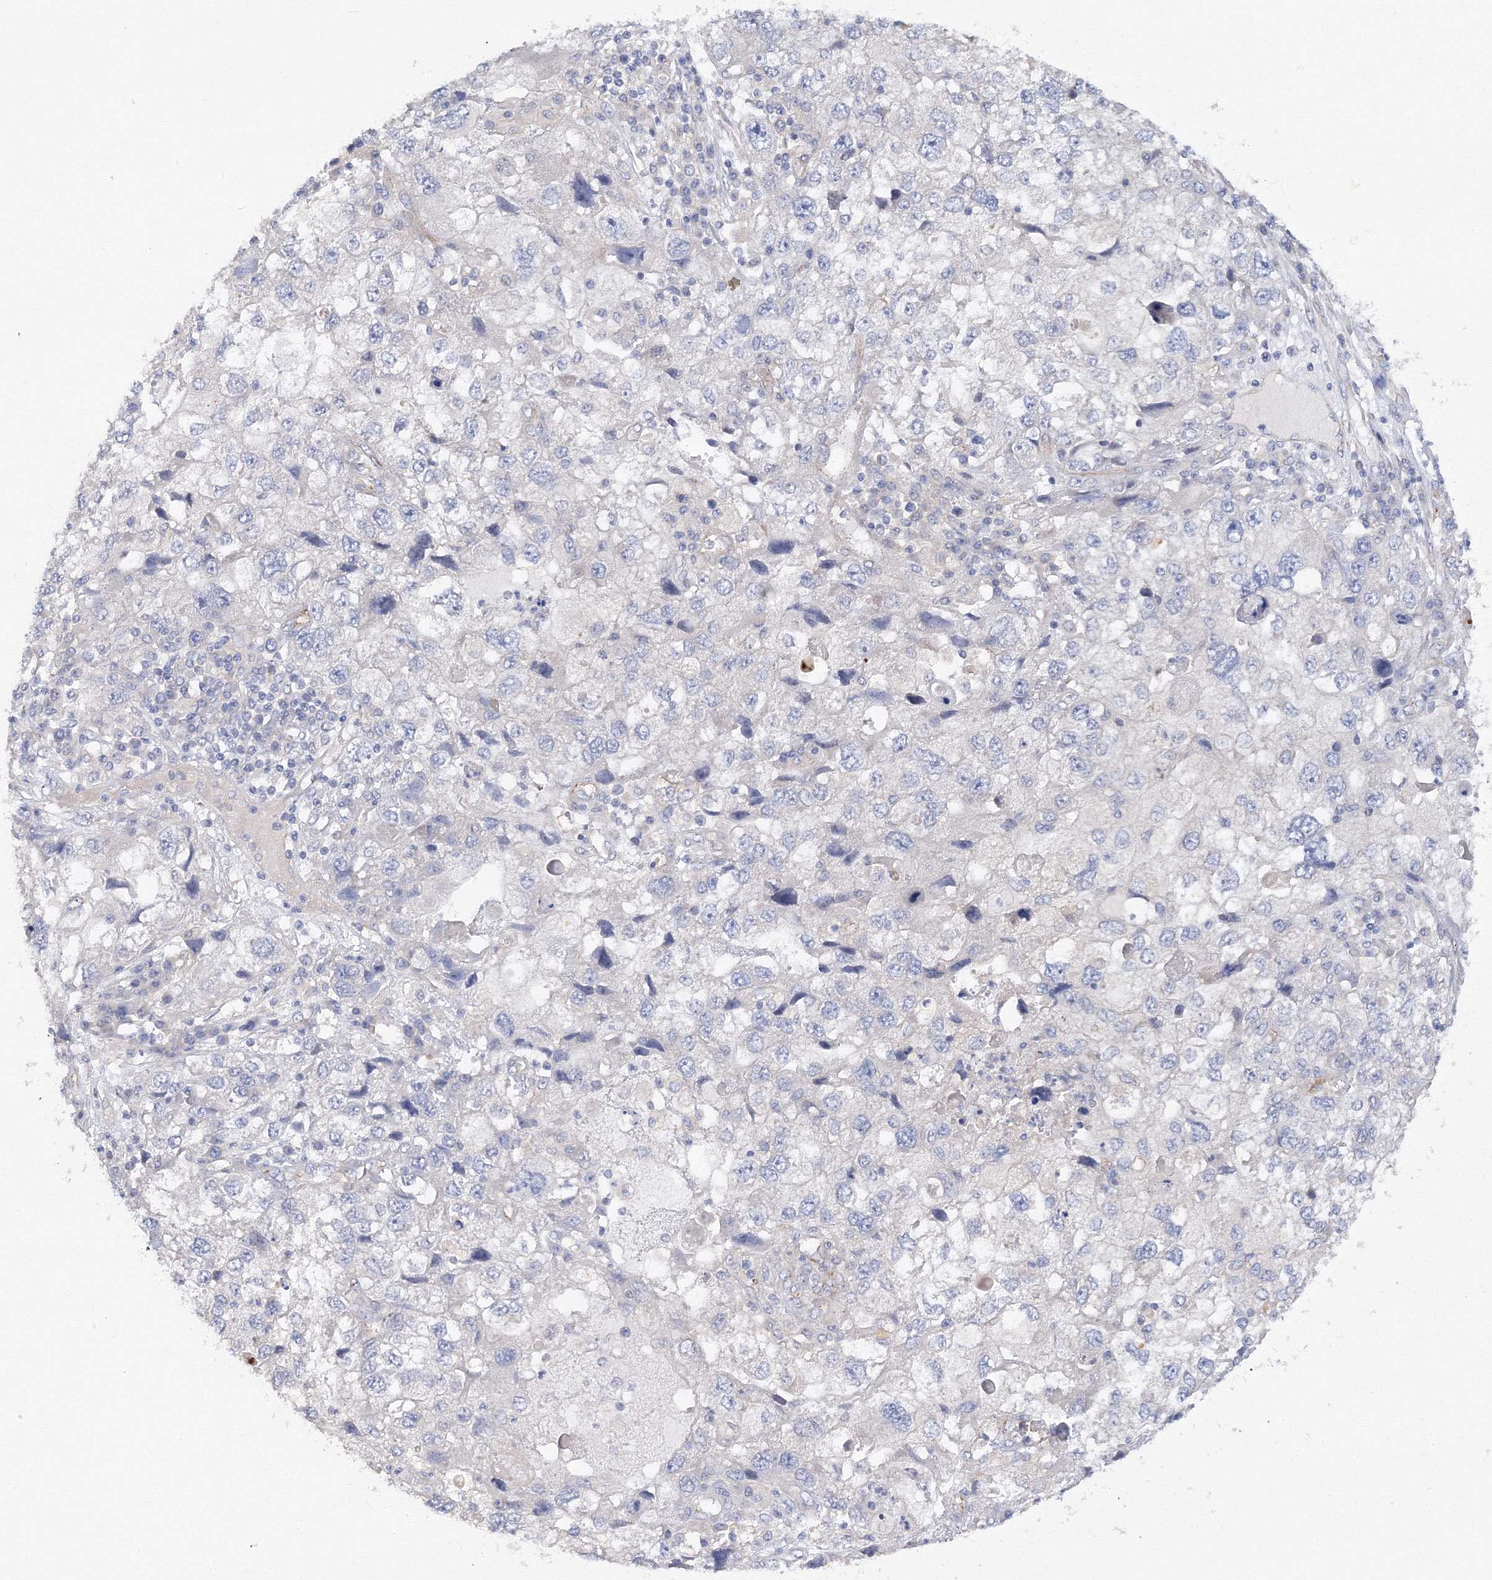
{"staining": {"intensity": "negative", "quantity": "none", "location": "none"}, "tissue": "endometrial cancer", "cell_type": "Tumor cells", "image_type": "cancer", "snomed": [{"axis": "morphology", "description": "Adenocarcinoma, NOS"}, {"axis": "topography", "description": "Endometrium"}], "caption": "High power microscopy histopathology image of an immunohistochemistry histopathology image of endometrial cancer (adenocarcinoma), revealing no significant positivity in tumor cells.", "gene": "DIS3L2", "patient": {"sex": "female", "age": 49}}